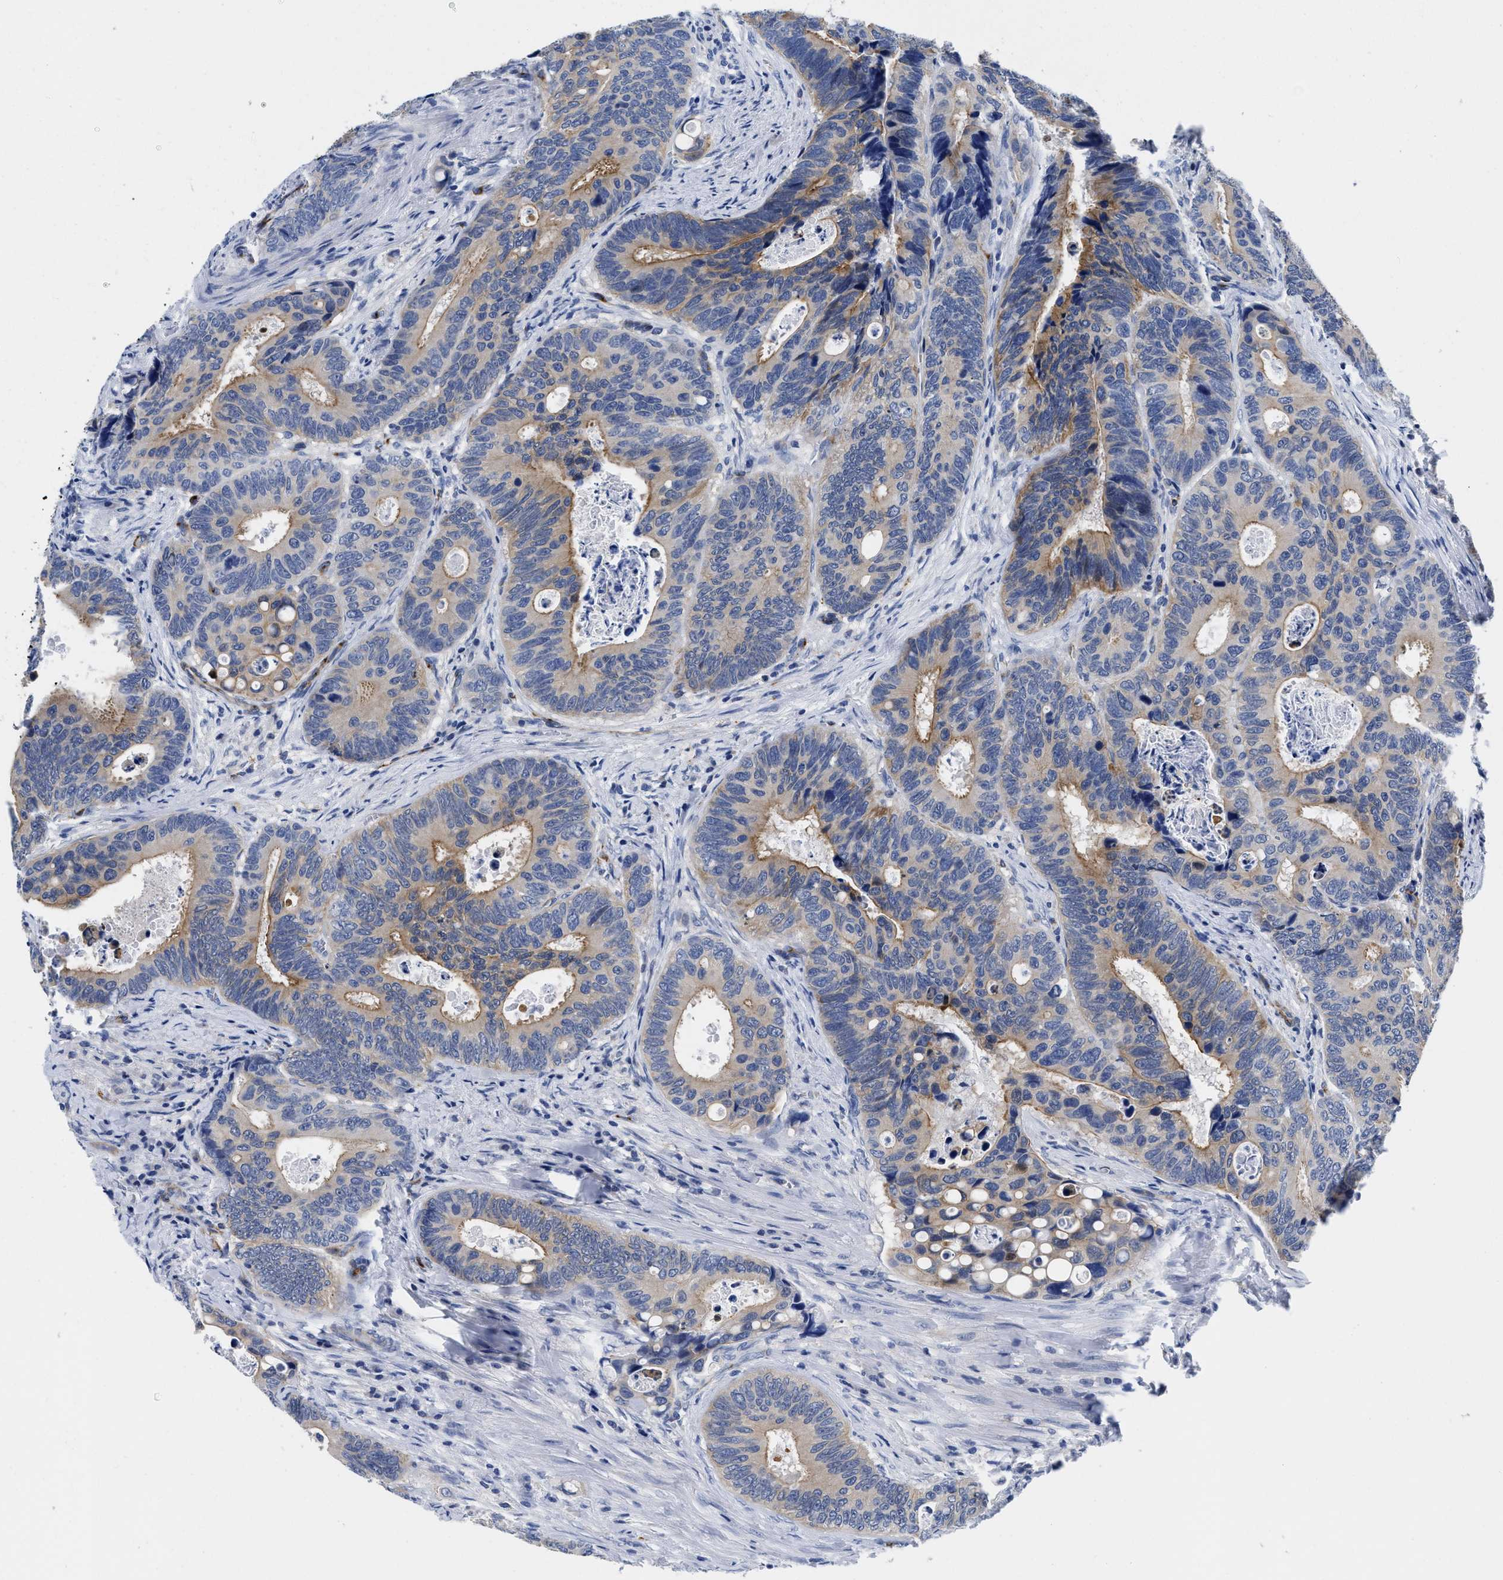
{"staining": {"intensity": "moderate", "quantity": ">75%", "location": "cytoplasmic/membranous"}, "tissue": "colorectal cancer", "cell_type": "Tumor cells", "image_type": "cancer", "snomed": [{"axis": "morphology", "description": "Inflammation, NOS"}, {"axis": "morphology", "description": "Adenocarcinoma, NOS"}, {"axis": "topography", "description": "Colon"}], "caption": "Tumor cells reveal medium levels of moderate cytoplasmic/membranous staining in about >75% of cells in human adenocarcinoma (colorectal).", "gene": "SLC35F1", "patient": {"sex": "male", "age": 72}}